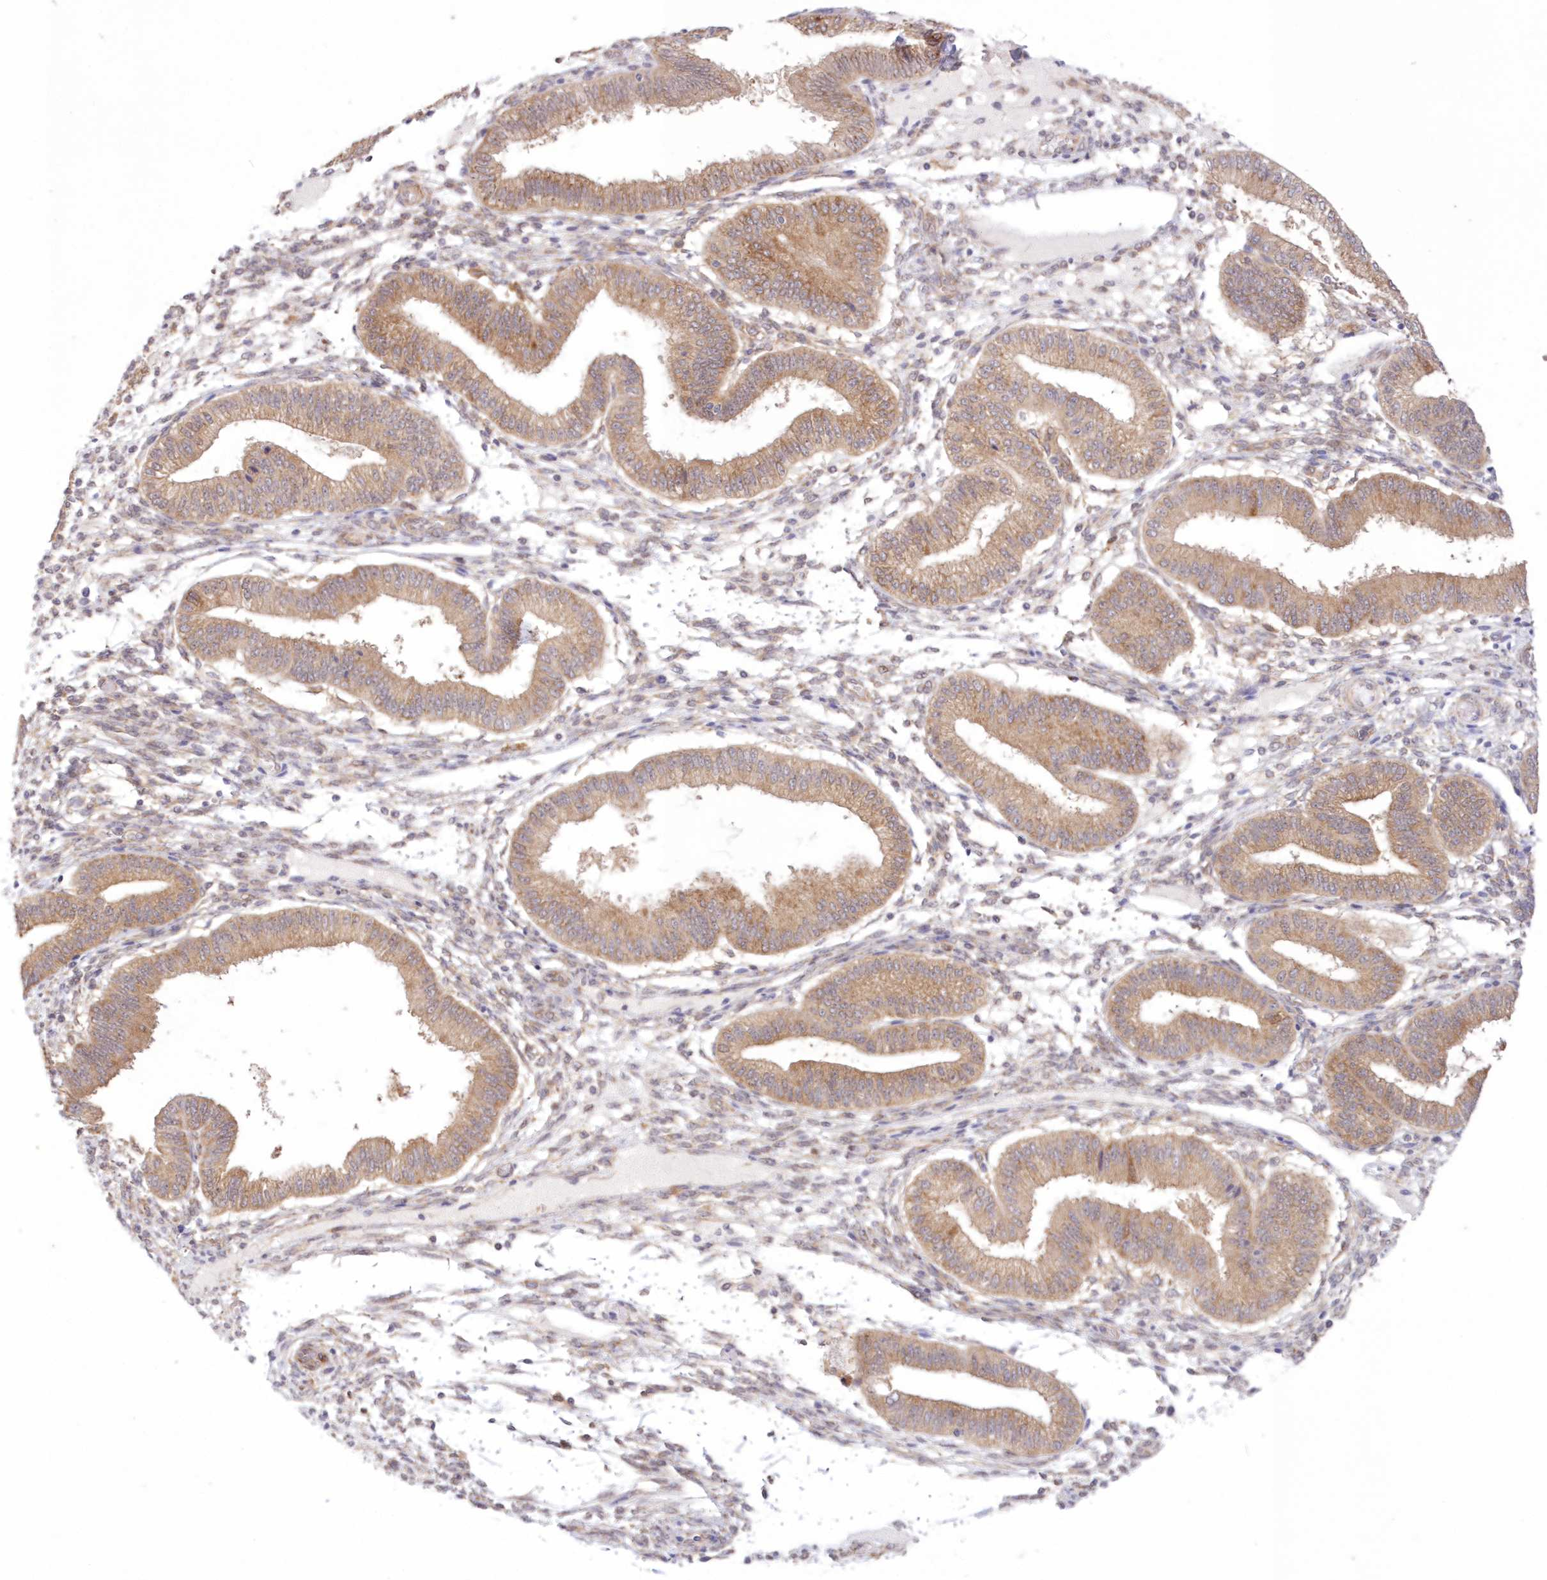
{"staining": {"intensity": "moderate", "quantity": ">75%", "location": "cytoplasmic/membranous"}, "tissue": "endometrium", "cell_type": "Cells in endometrial stroma", "image_type": "normal", "snomed": [{"axis": "morphology", "description": "Normal tissue, NOS"}, {"axis": "topography", "description": "Endometrium"}], "caption": "Protein staining of unremarkable endometrium shows moderate cytoplasmic/membranous staining in about >75% of cells in endometrial stroma.", "gene": "RNPEP", "patient": {"sex": "female", "age": 39}}